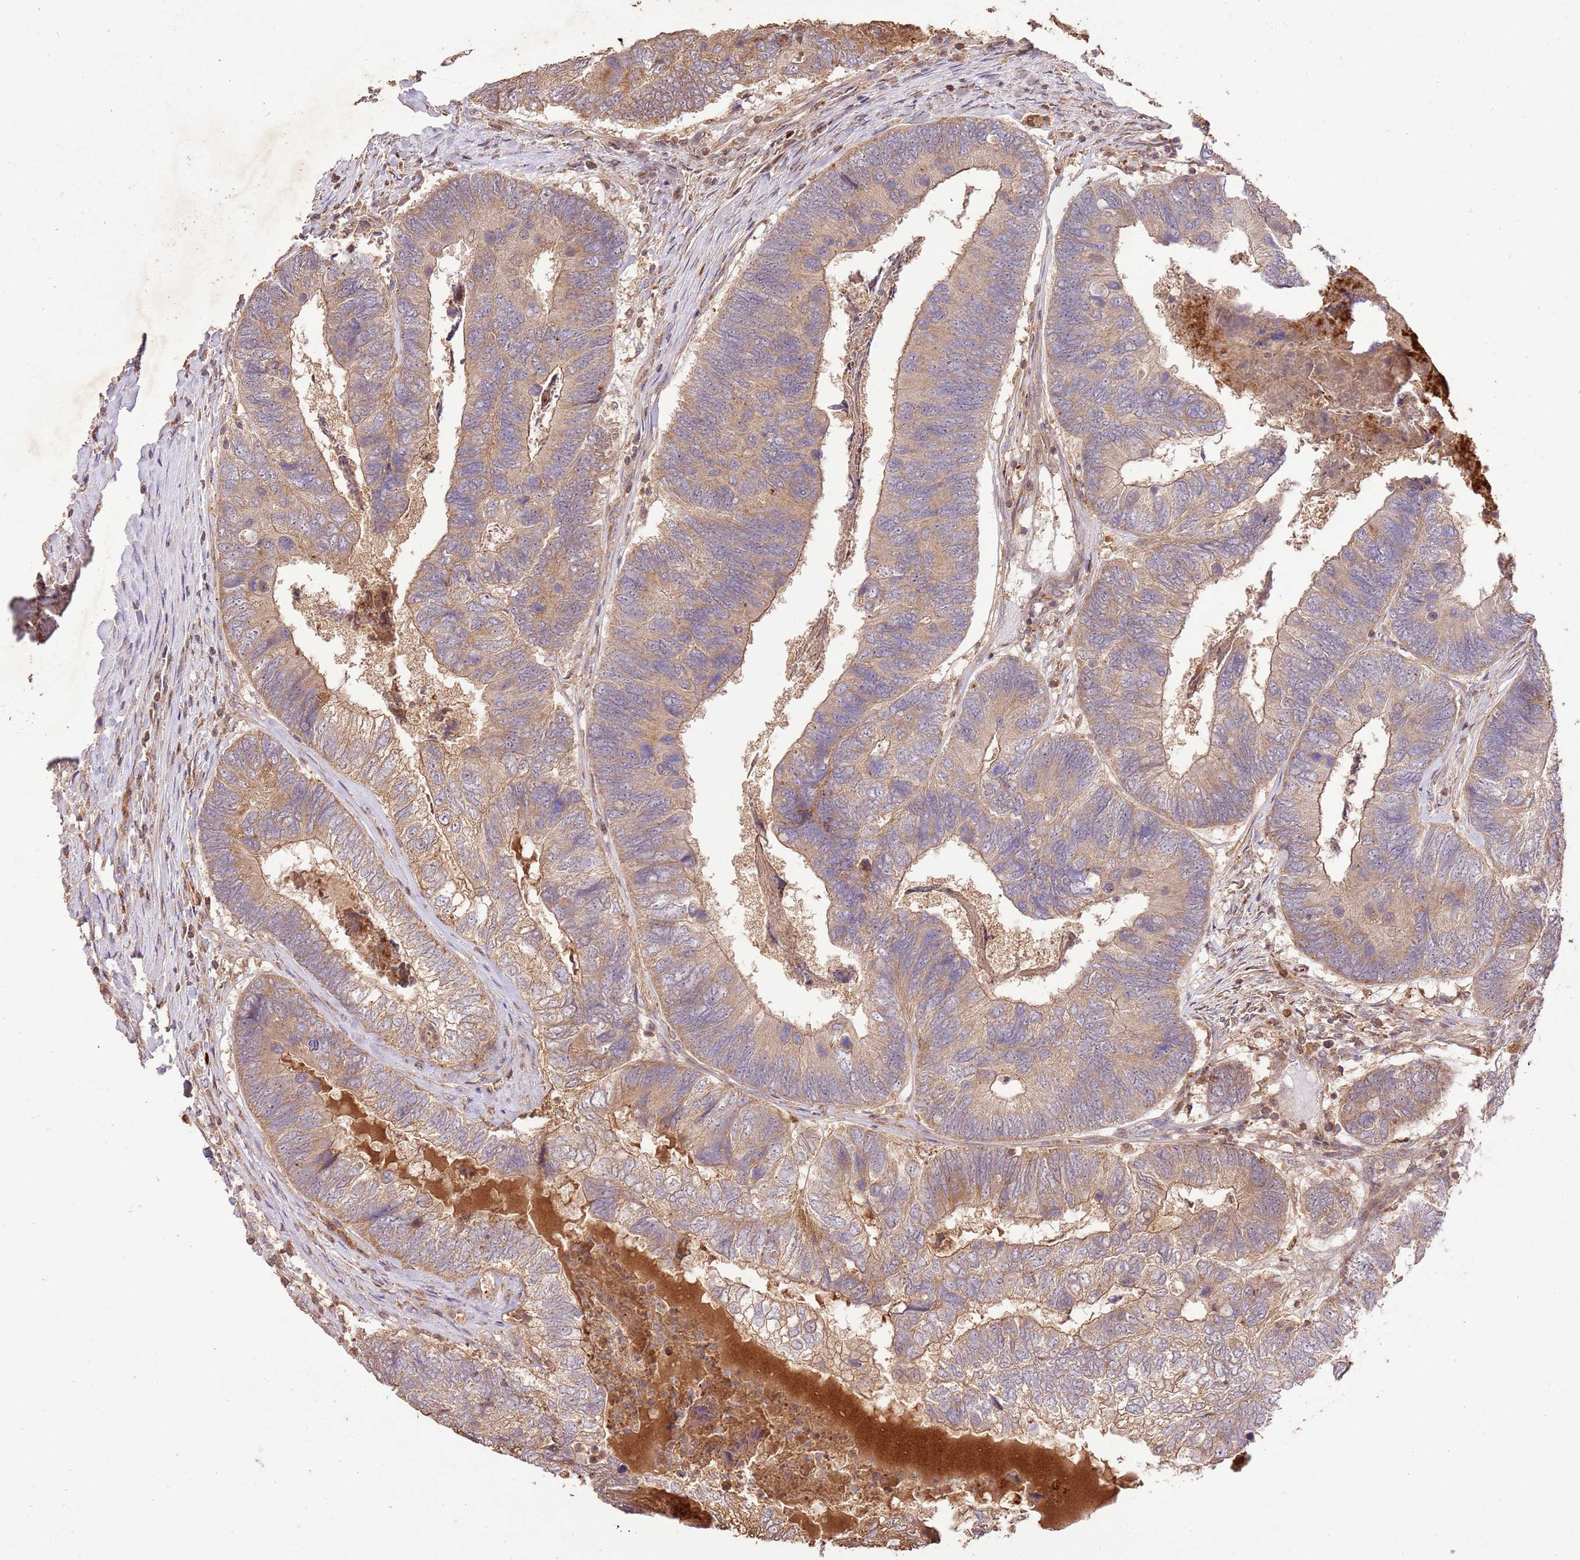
{"staining": {"intensity": "moderate", "quantity": ">75%", "location": "cytoplasmic/membranous"}, "tissue": "colorectal cancer", "cell_type": "Tumor cells", "image_type": "cancer", "snomed": [{"axis": "morphology", "description": "Adenocarcinoma, NOS"}, {"axis": "topography", "description": "Colon"}], "caption": "Adenocarcinoma (colorectal) was stained to show a protein in brown. There is medium levels of moderate cytoplasmic/membranous positivity in approximately >75% of tumor cells.", "gene": "LRRC28", "patient": {"sex": "female", "age": 67}}